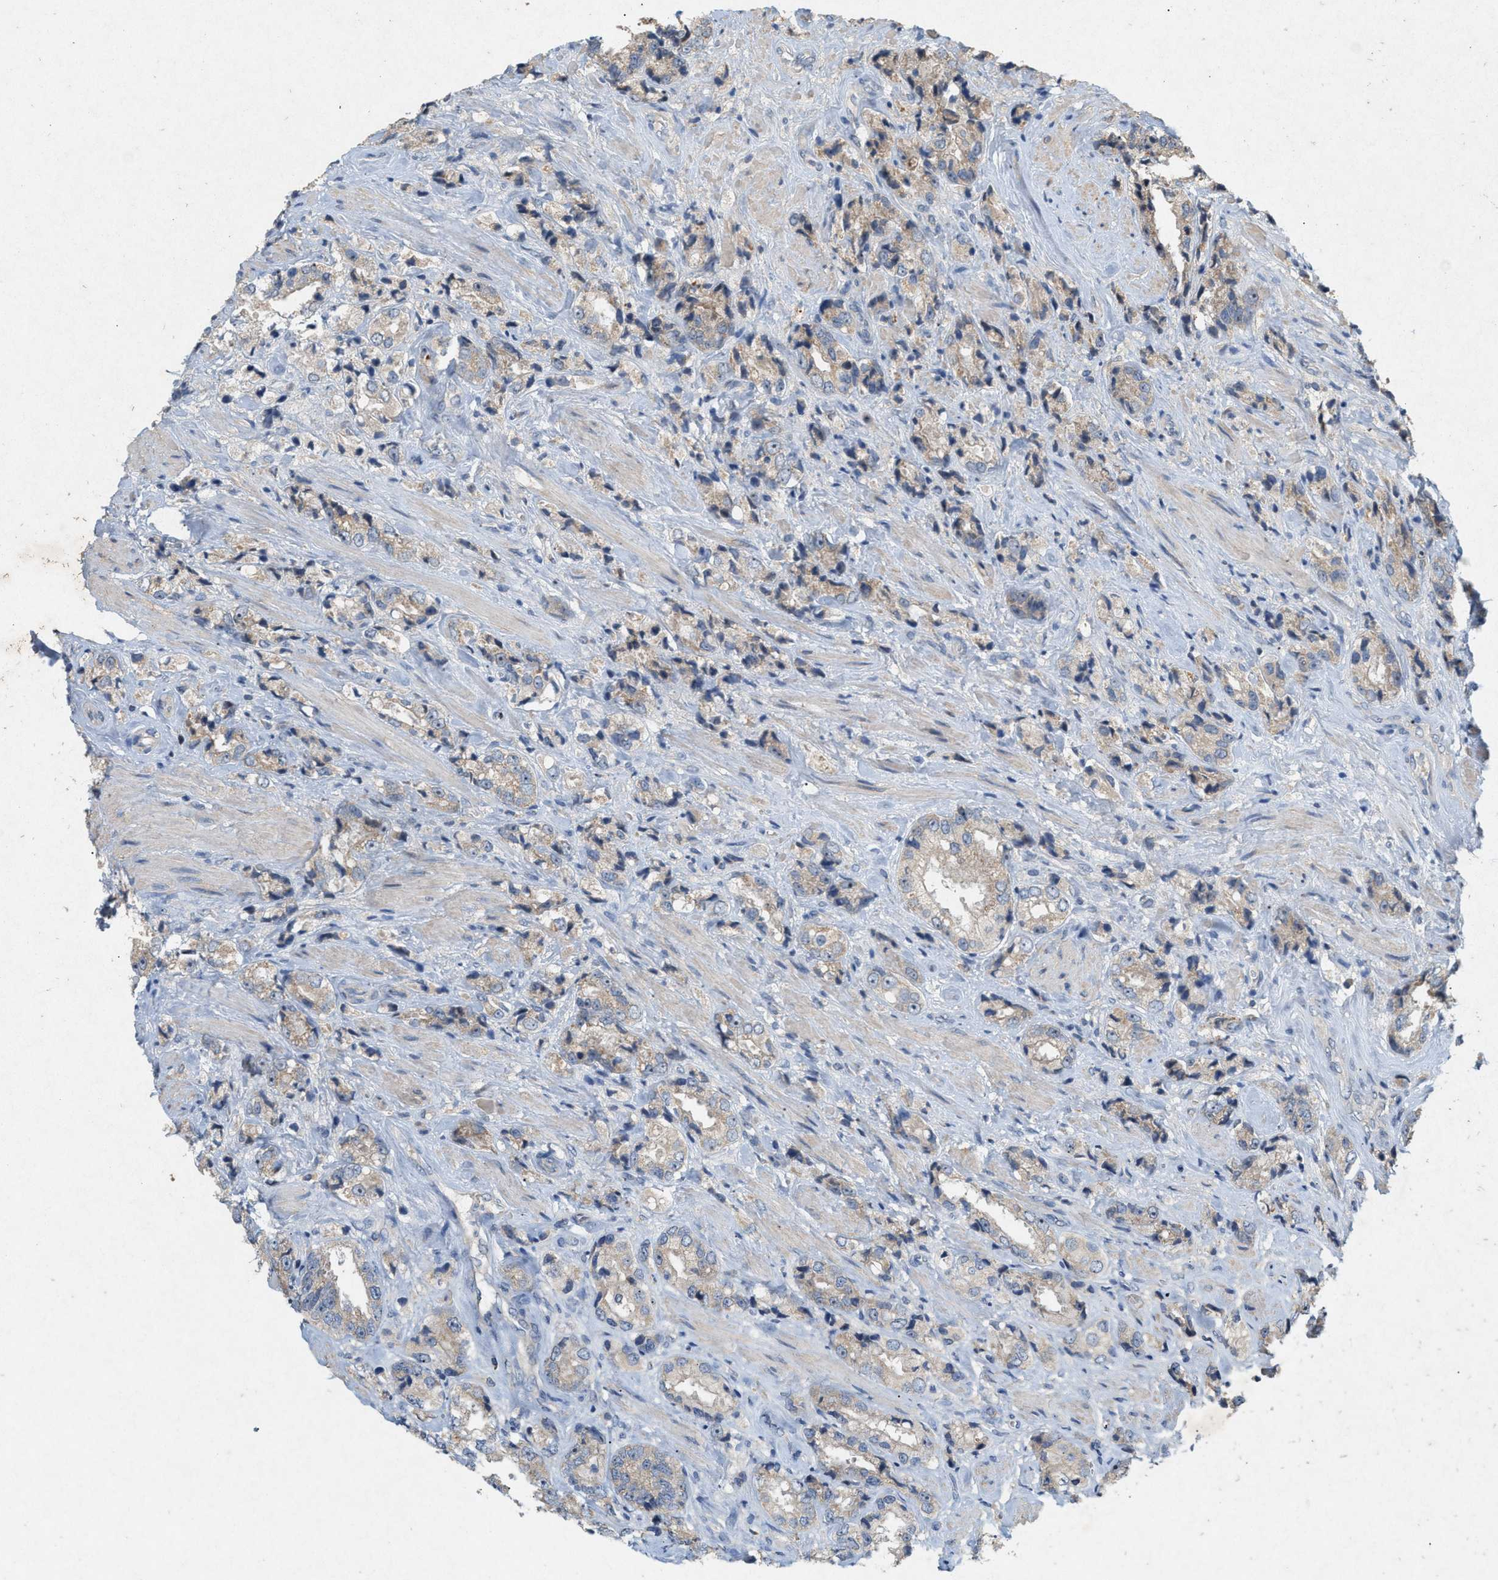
{"staining": {"intensity": "weak", "quantity": "<25%", "location": "cytoplasmic/membranous"}, "tissue": "prostate cancer", "cell_type": "Tumor cells", "image_type": "cancer", "snomed": [{"axis": "morphology", "description": "Adenocarcinoma, High grade"}, {"axis": "topography", "description": "Prostate"}], "caption": "High-grade adenocarcinoma (prostate) was stained to show a protein in brown. There is no significant positivity in tumor cells. (Stains: DAB (3,3'-diaminobenzidine) IHC with hematoxylin counter stain, Microscopy: brightfield microscopy at high magnification).", "gene": "DCAF7", "patient": {"sex": "male", "age": 61}}